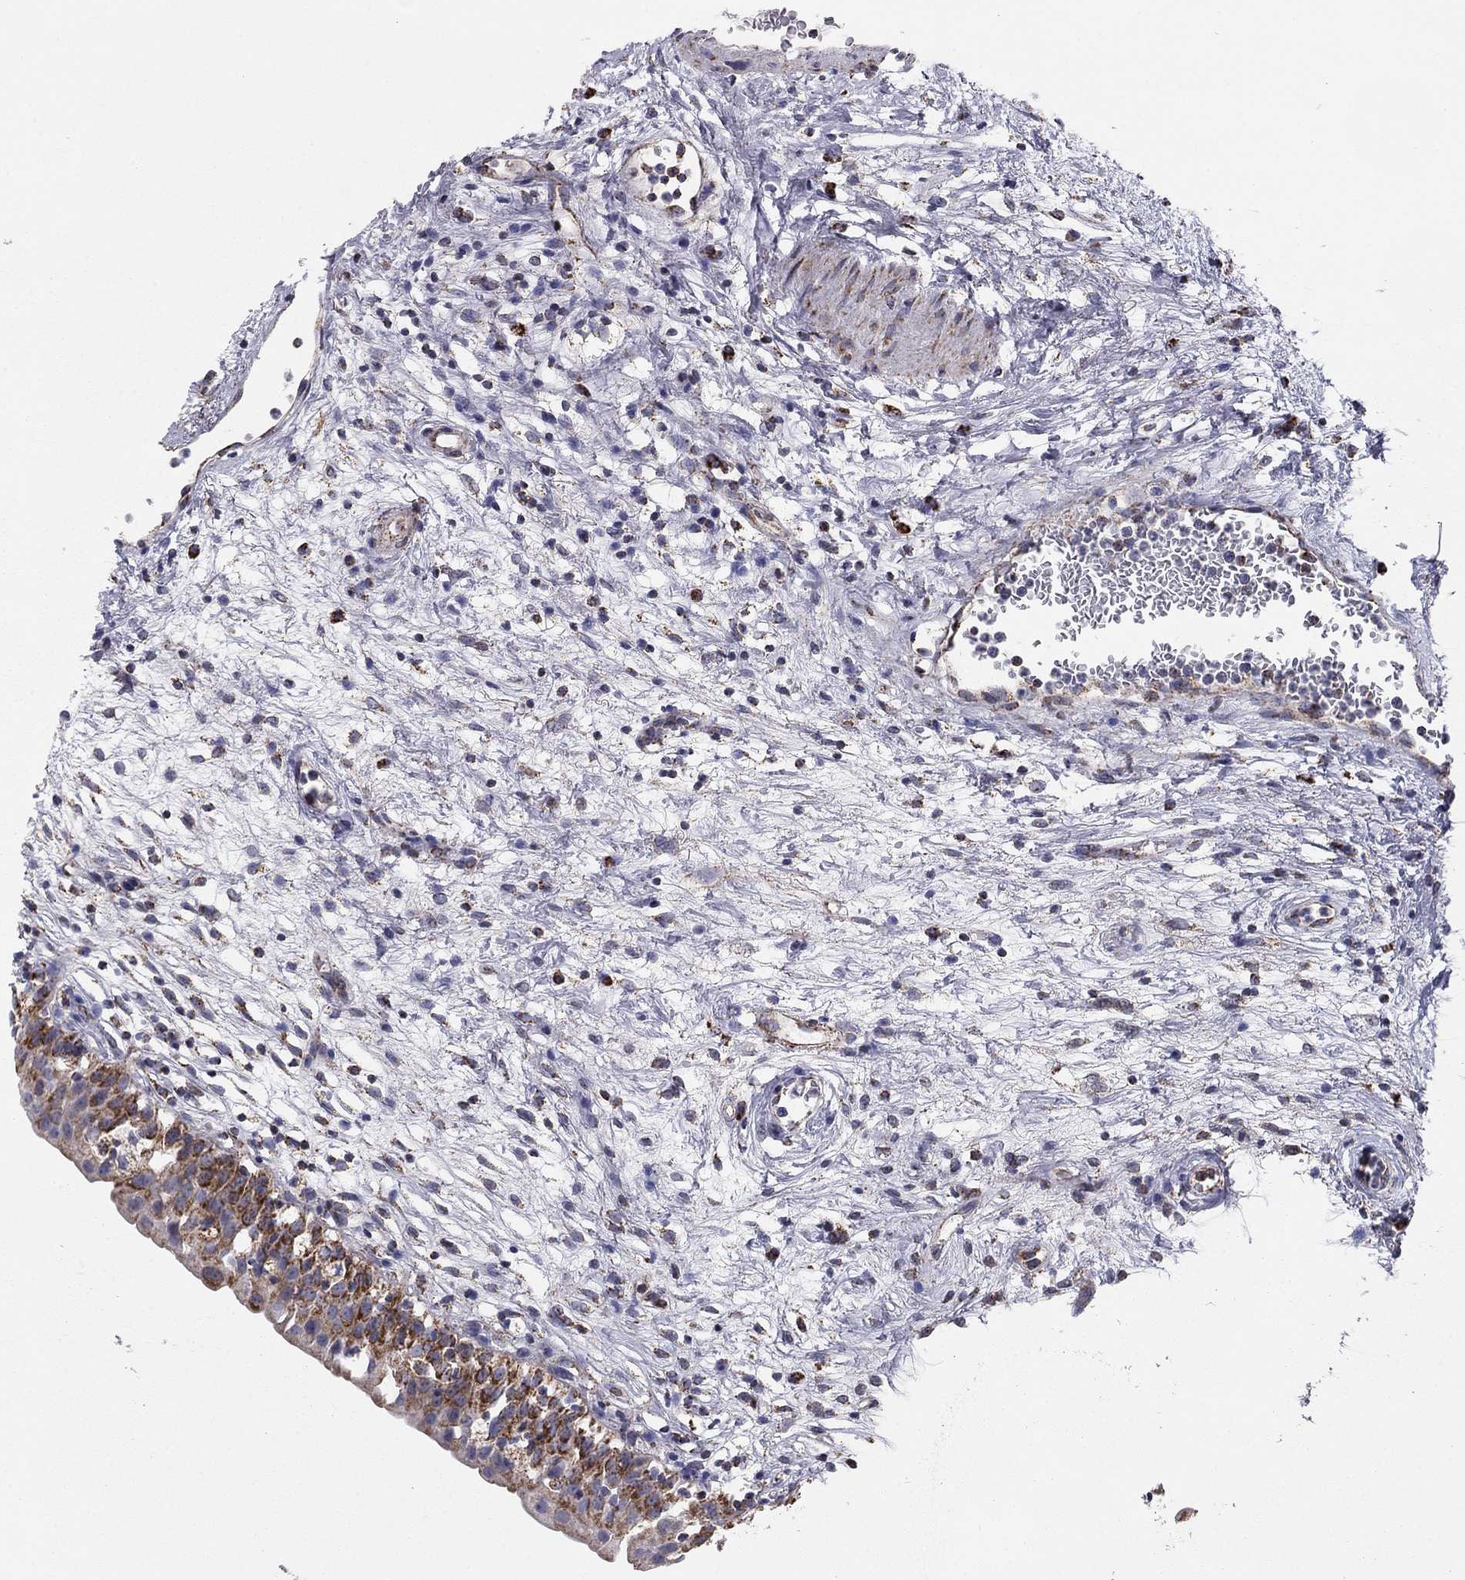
{"staining": {"intensity": "strong", "quantity": ">75%", "location": "cytoplasmic/membranous"}, "tissue": "urinary bladder", "cell_type": "Urothelial cells", "image_type": "normal", "snomed": [{"axis": "morphology", "description": "Normal tissue, NOS"}, {"axis": "topography", "description": "Urinary bladder"}], "caption": "A brown stain highlights strong cytoplasmic/membranous staining of a protein in urothelial cells of unremarkable urinary bladder. (IHC, brightfield microscopy, high magnification).", "gene": "NDUFV1", "patient": {"sex": "male", "age": 76}}